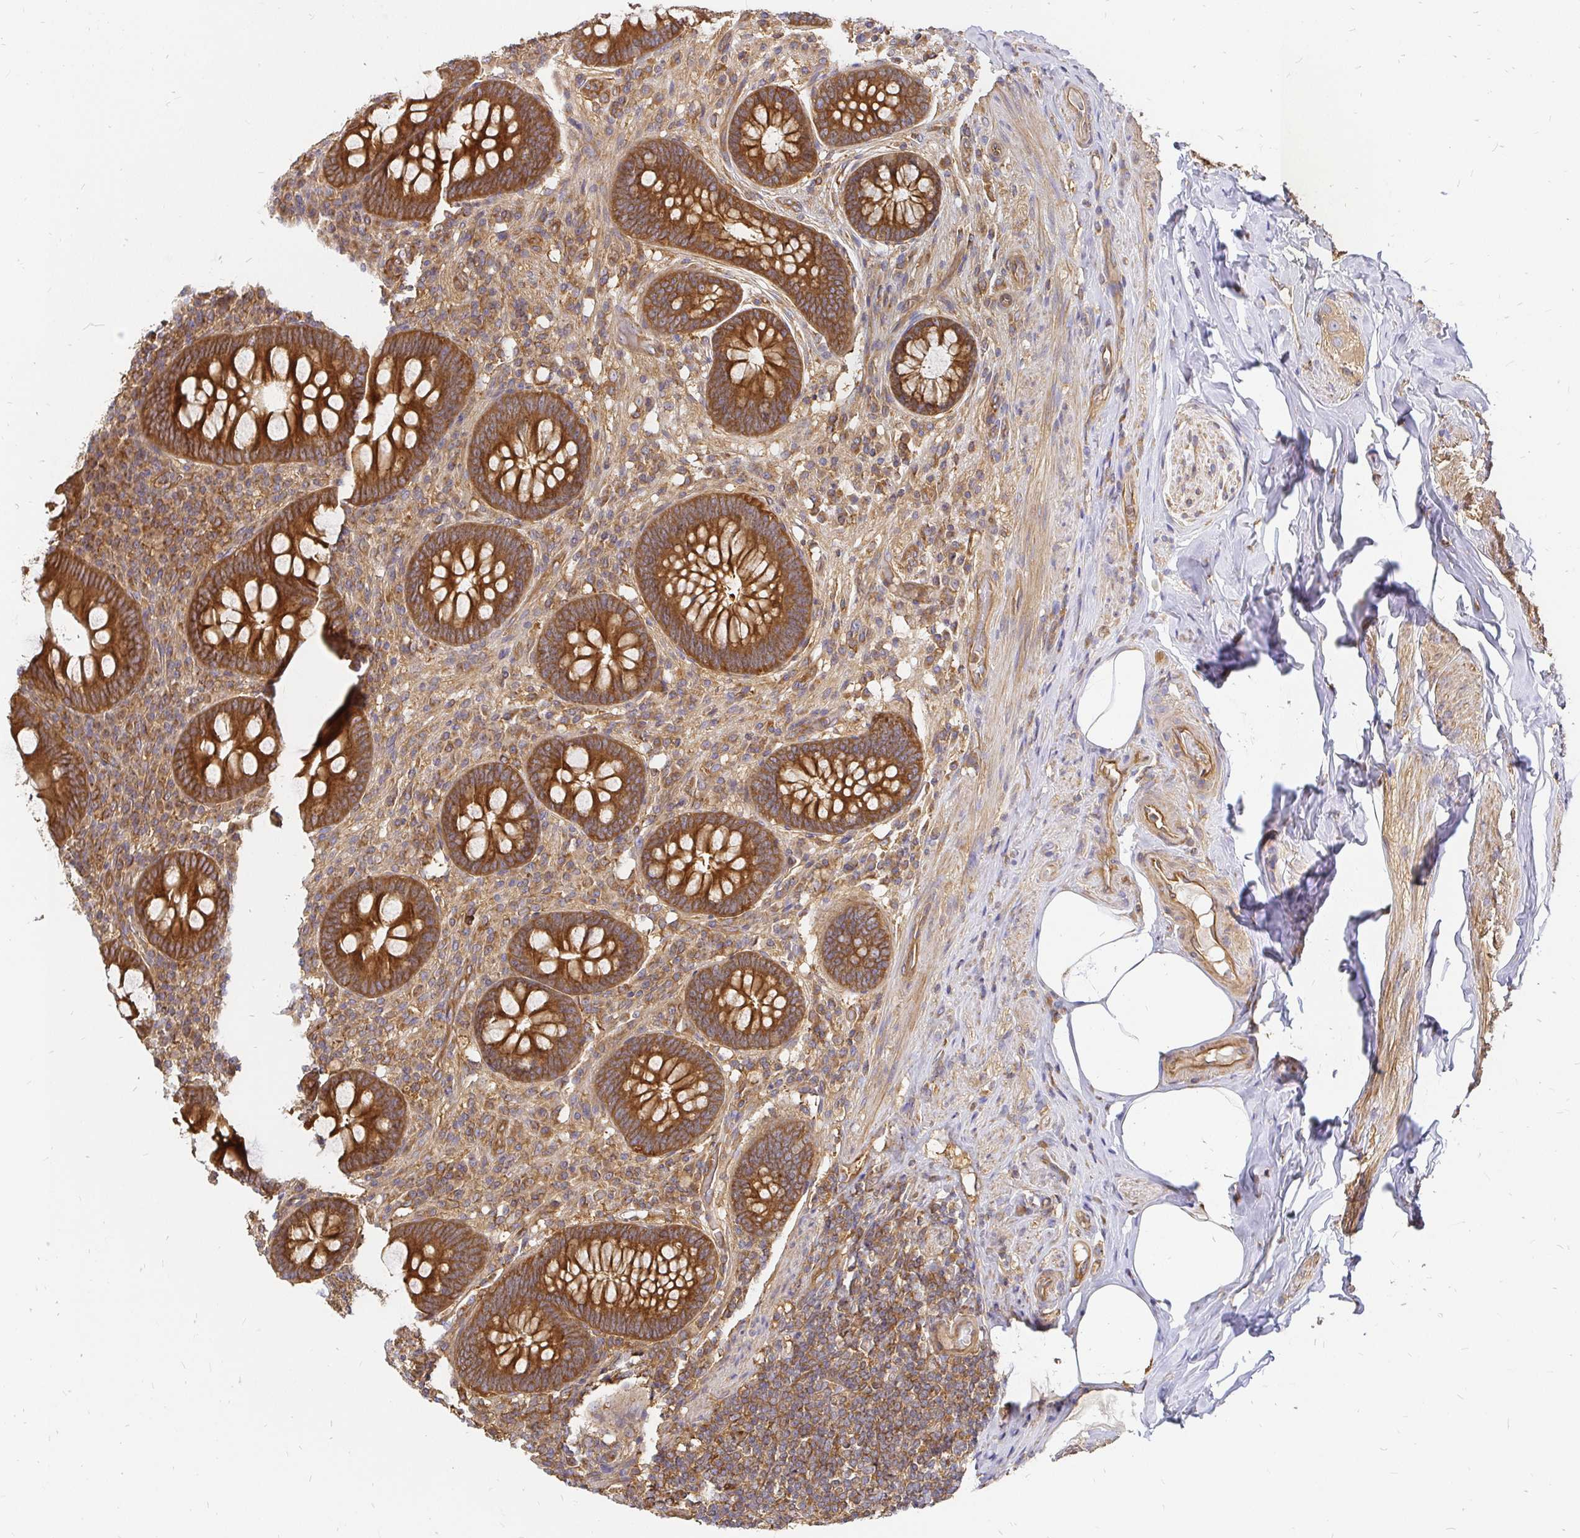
{"staining": {"intensity": "strong", "quantity": ">75%", "location": "cytoplasmic/membranous"}, "tissue": "appendix", "cell_type": "Glandular cells", "image_type": "normal", "snomed": [{"axis": "morphology", "description": "Normal tissue, NOS"}, {"axis": "topography", "description": "Appendix"}], "caption": "Immunohistochemistry of normal human appendix demonstrates high levels of strong cytoplasmic/membranous staining in about >75% of glandular cells.", "gene": "KIF5B", "patient": {"sex": "male", "age": 71}}